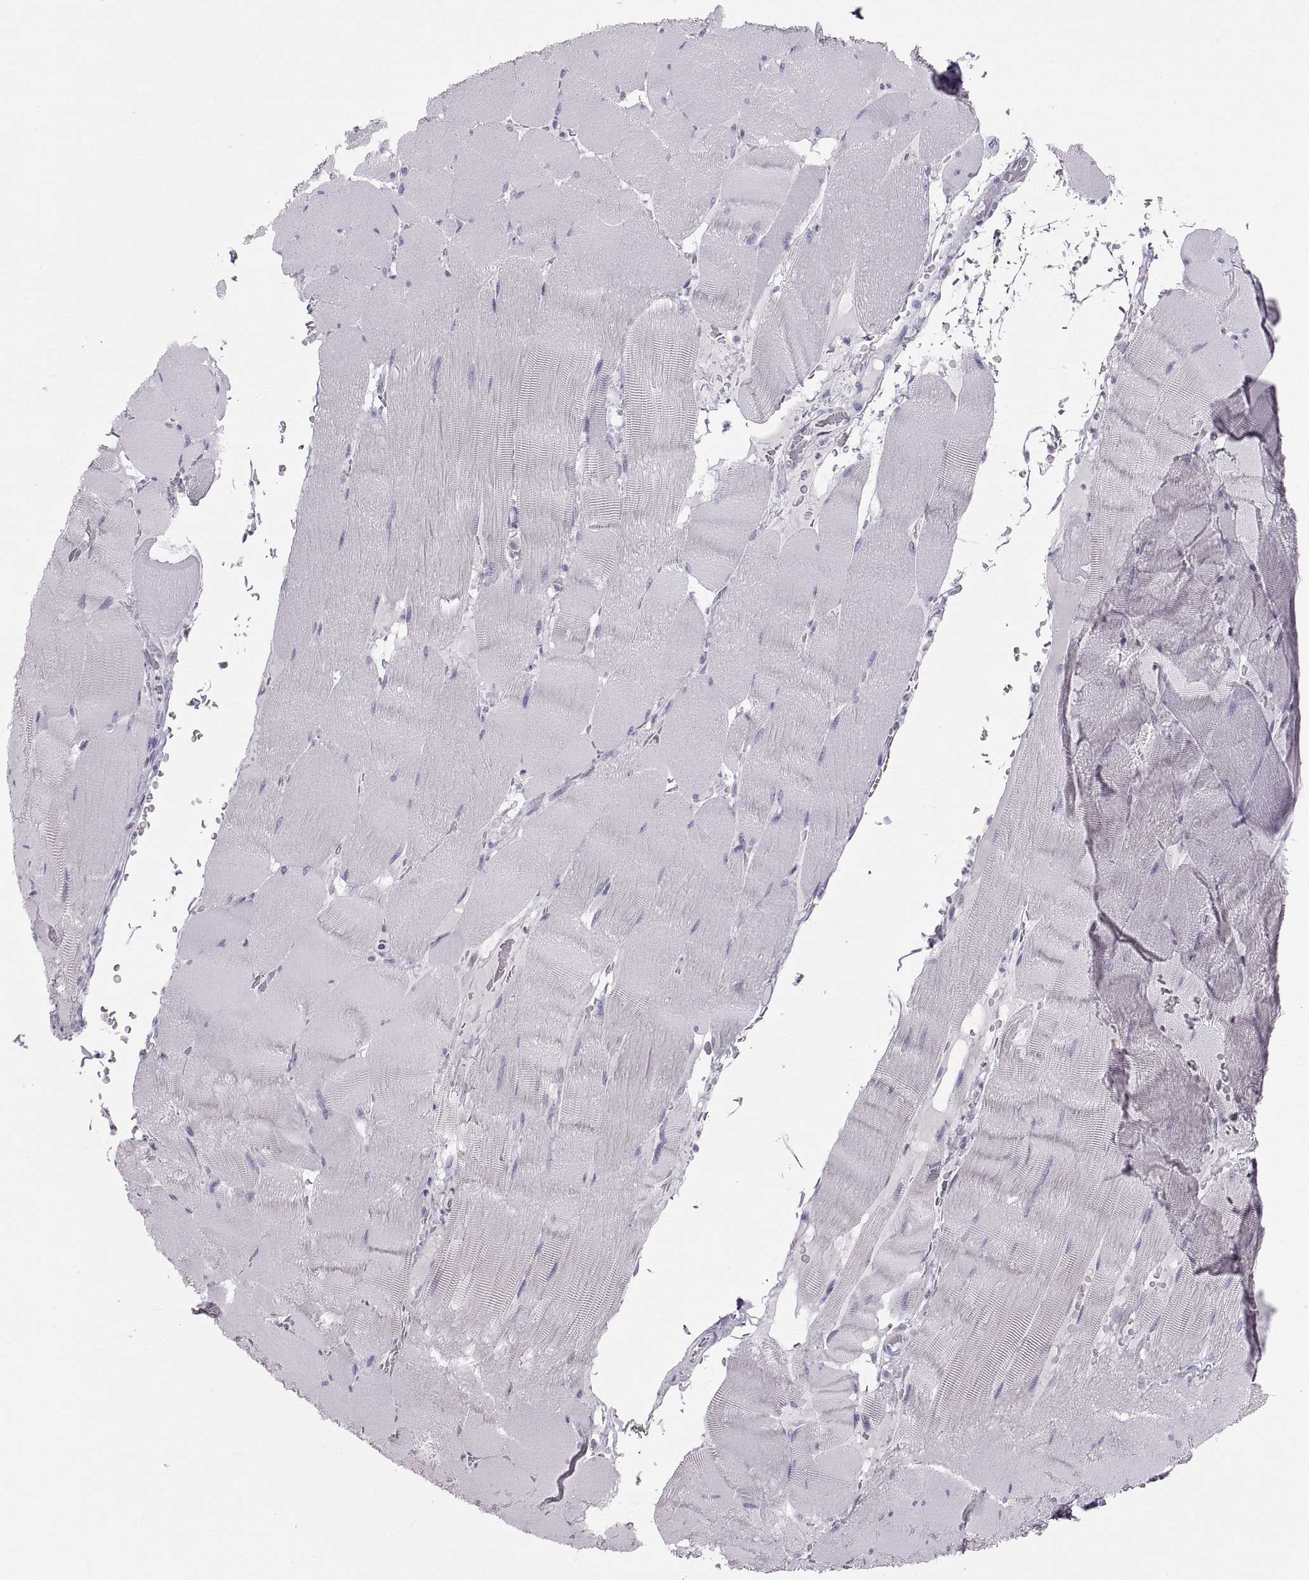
{"staining": {"intensity": "negative", "quantity": "none", "location": "none"}, "tissue": "skeletal muscle", "cell_type": "Myocytes", "image_type": "normal", "snomed": [{"axis": "morphology", "description": "Normal tissue, NOS"}, {"axis": "topography", "description": "Skeletal muscle"}], "caption": "A high-resolution photomicrograph shows IHC staining of benign skeletal muscle, which displays no significant positivity in myocytes. (DAB (3,3'-diaminobenzidine) immunohistochemistry visualized using brightfield microscopy, high magnification).", "gene": "WBP2NL", "patient": {"sex": "male", "age": 56}}